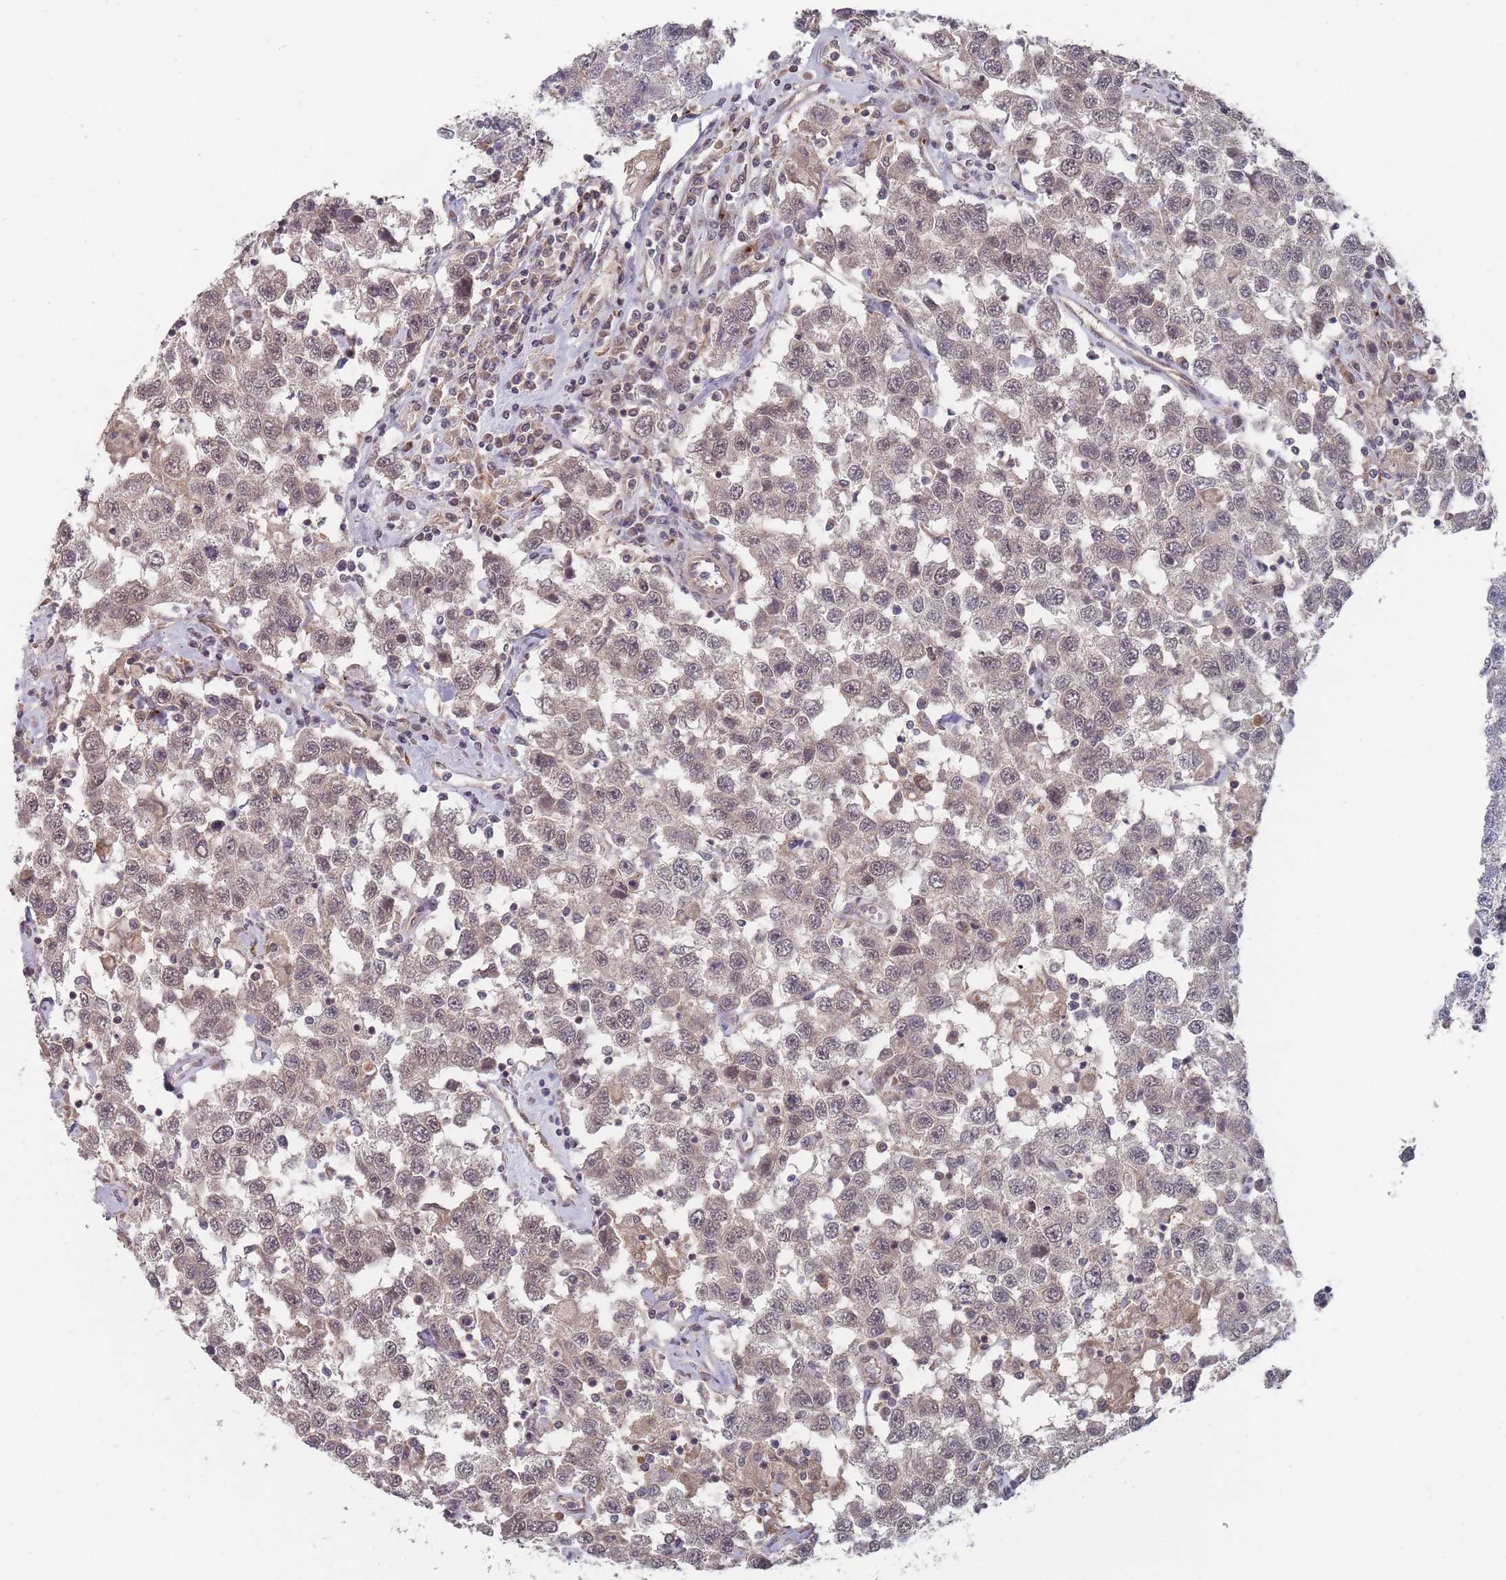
{"staining": {"intensity": "weak", "quantity": "25%-75%", "location": "cytoplasmic/membranous,nuclear"}, "tissue": "testis cancer", "cell_type": "Tumor cells", "image_type": "cancer", "snomed": [{"axis": "morphology", "description": "Seminoma, NOS"}, {"axis": "topography", "description": "Testis"}], "caption": "The photomicrograph demonstrates immunohistochemical staining of testis cancer (seminoma). There is weak cytoplasmic/membranous and nuclear expression is identified in about 25%-75% of tumor cells.", "gene": "CNTRL", "patient": {"sex": "male", "age": 41}}